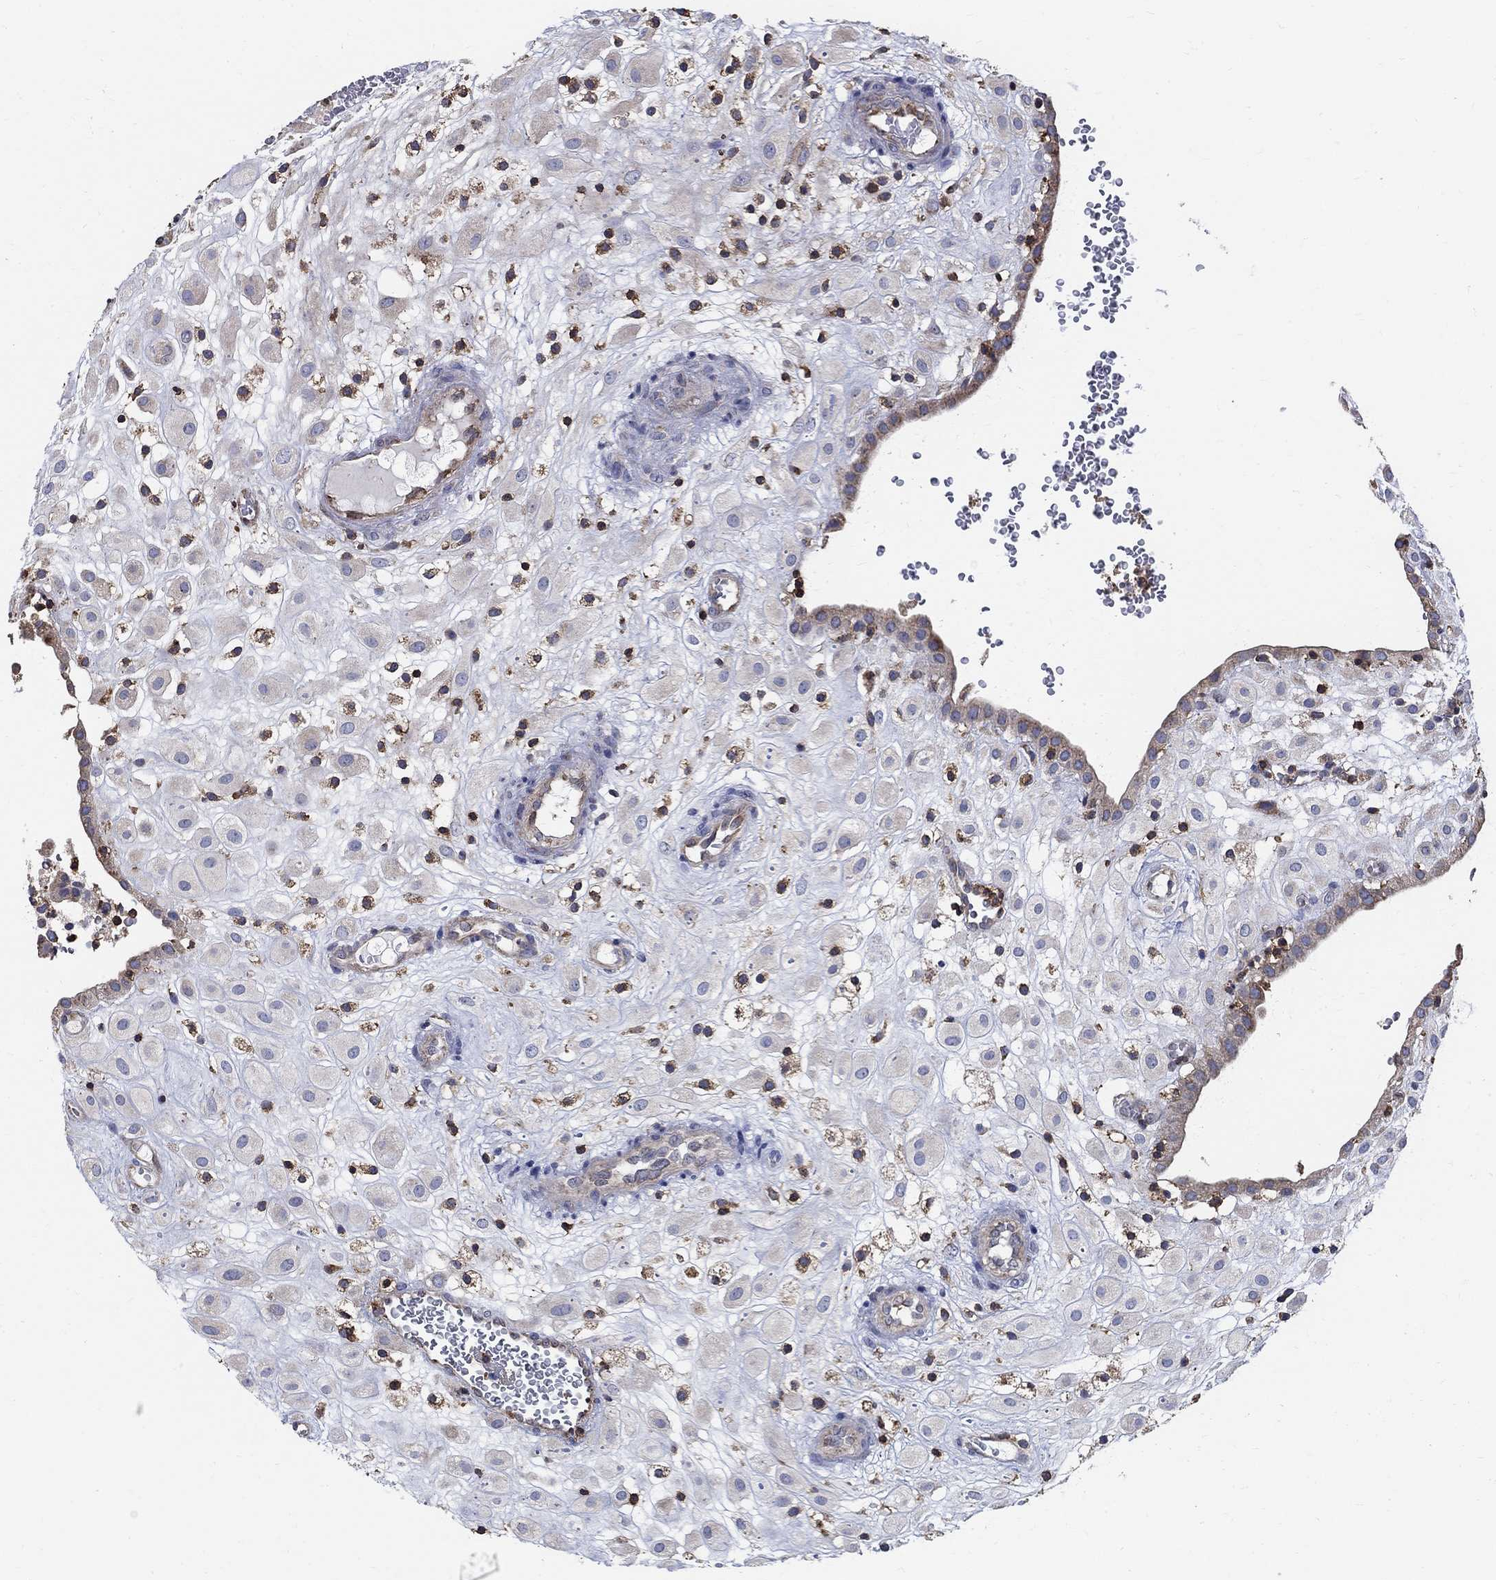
{"staining": {"intensity": "weak", "quantity": "25%-75%", "location": "cytoplasmic/membranous"}, "tissue": "placenta", "cell_type": "Decidual cells", "image_type": "normal", "snomed": [{"axis": "morphology", "description": "Normal tissue, NOS"}, {"axis": "topography", "description": "Placenta"}], "caption": "Decidual cells display weak cytoplasmic/membranous positivity in approximately 25%-75% of cells in benign placenta.", "gene": "AGAP2", "patient": {"sex": "female", "age": 24}}